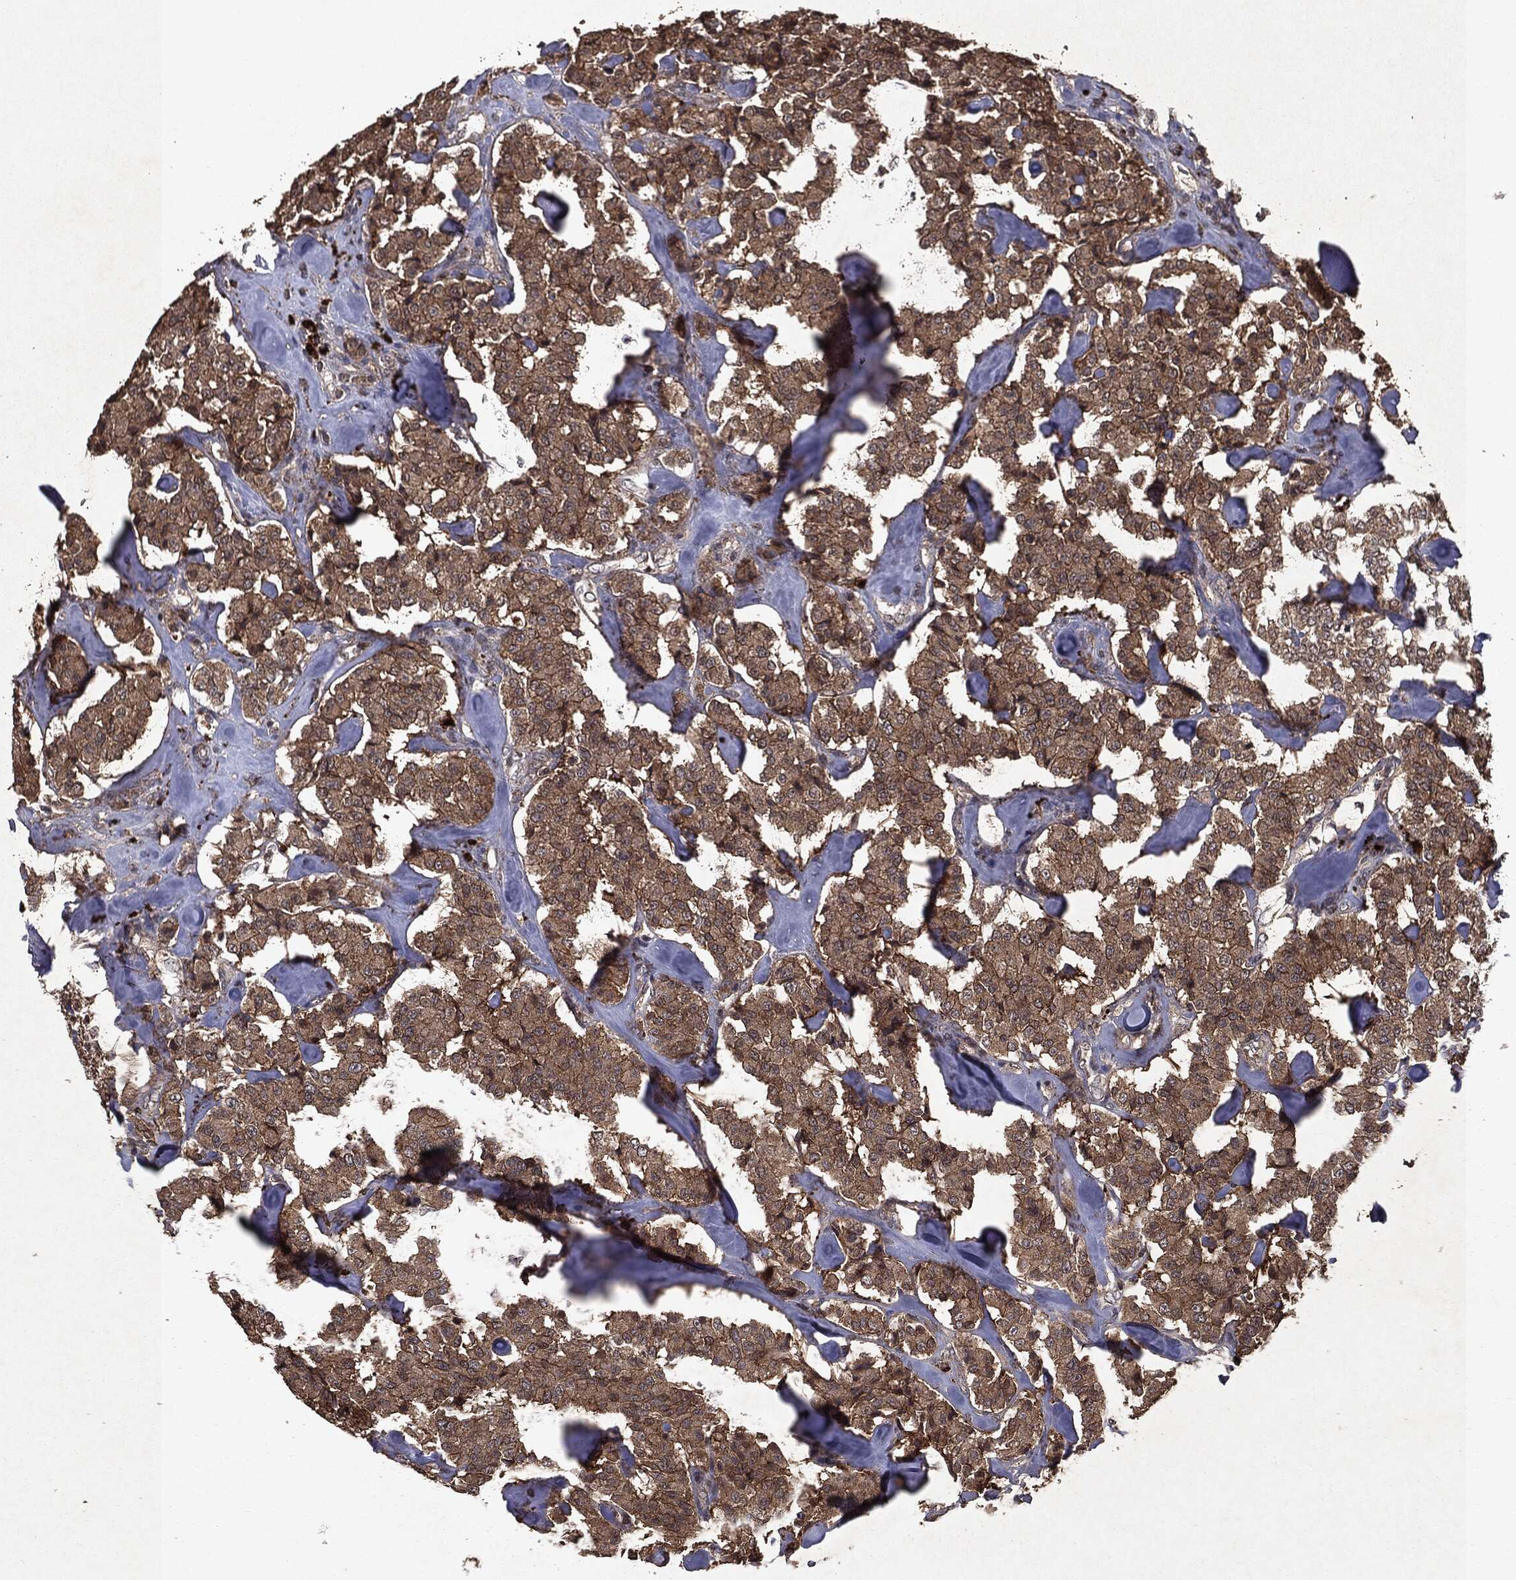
{"staining": {"intensity": "moderate", "quantity": ">75%", "location": "cytoplasmic/membranous"}, "tissue": "carcinoid", "cell_type": "Tumor cells", "image_type": "cancer", "snomed": [{"axis": "morphology", "description": "Carcinoid, malignant, NOS"}, {"axis": "topography", "description": "Pancreas"}], "caption": "Brown immunohistochemical staining in malignant carcinoid exhibits moderate cytoplasmic/membranous positivity in approximately >75% of tumor cells. (IHC, brightfield microscopy, high magnification).", "gene": "MTOR", "patient": {"sex": "male", "age": 41}}